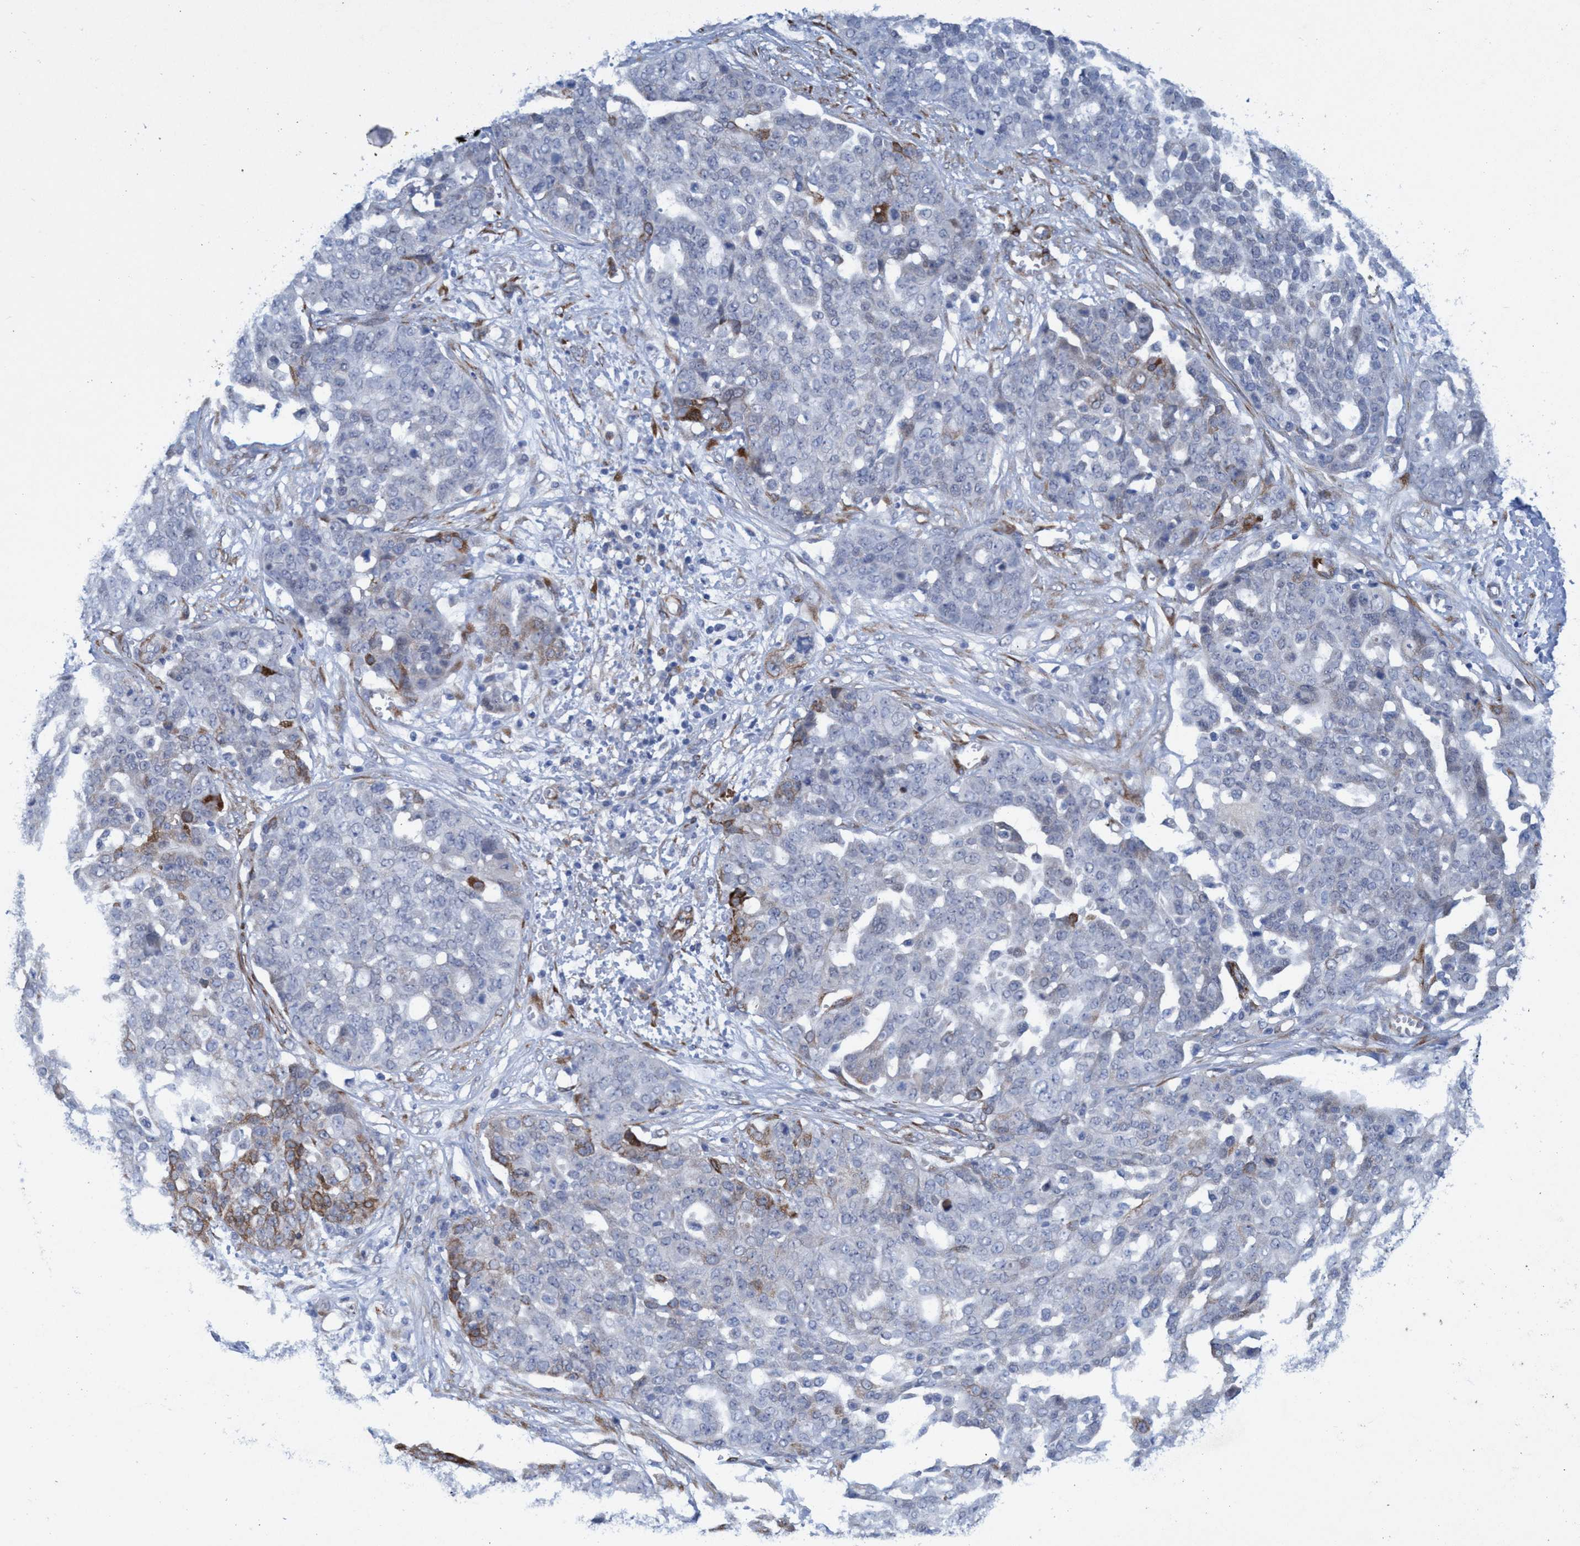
{"staining": {"intensity": "strong", "quantity": "<25%", "location": "cytoplasmic/membranous"}, "tissue": "ovarian cancer", "cell_type": "Tumor cells", "image_type": "cancer", "snomed": [{"axis": "morphology", "description": "Cystadenocarcinoma, serous, NOS"}, {"axis": "topography", "description": "Soft tissue"}, {"axis": "topography", "description": "Ovary"}], "caption": "This photomicrograph exhibits ovarian cancer stained with IHC to label a protein in brown. The cytoplasmic/membranous of tumor cells show strong positivity for the protein. Nuclei are counter-stained blue.", "gene": "SLC43A2", "patient": {"sex": "female", "age": 57}}